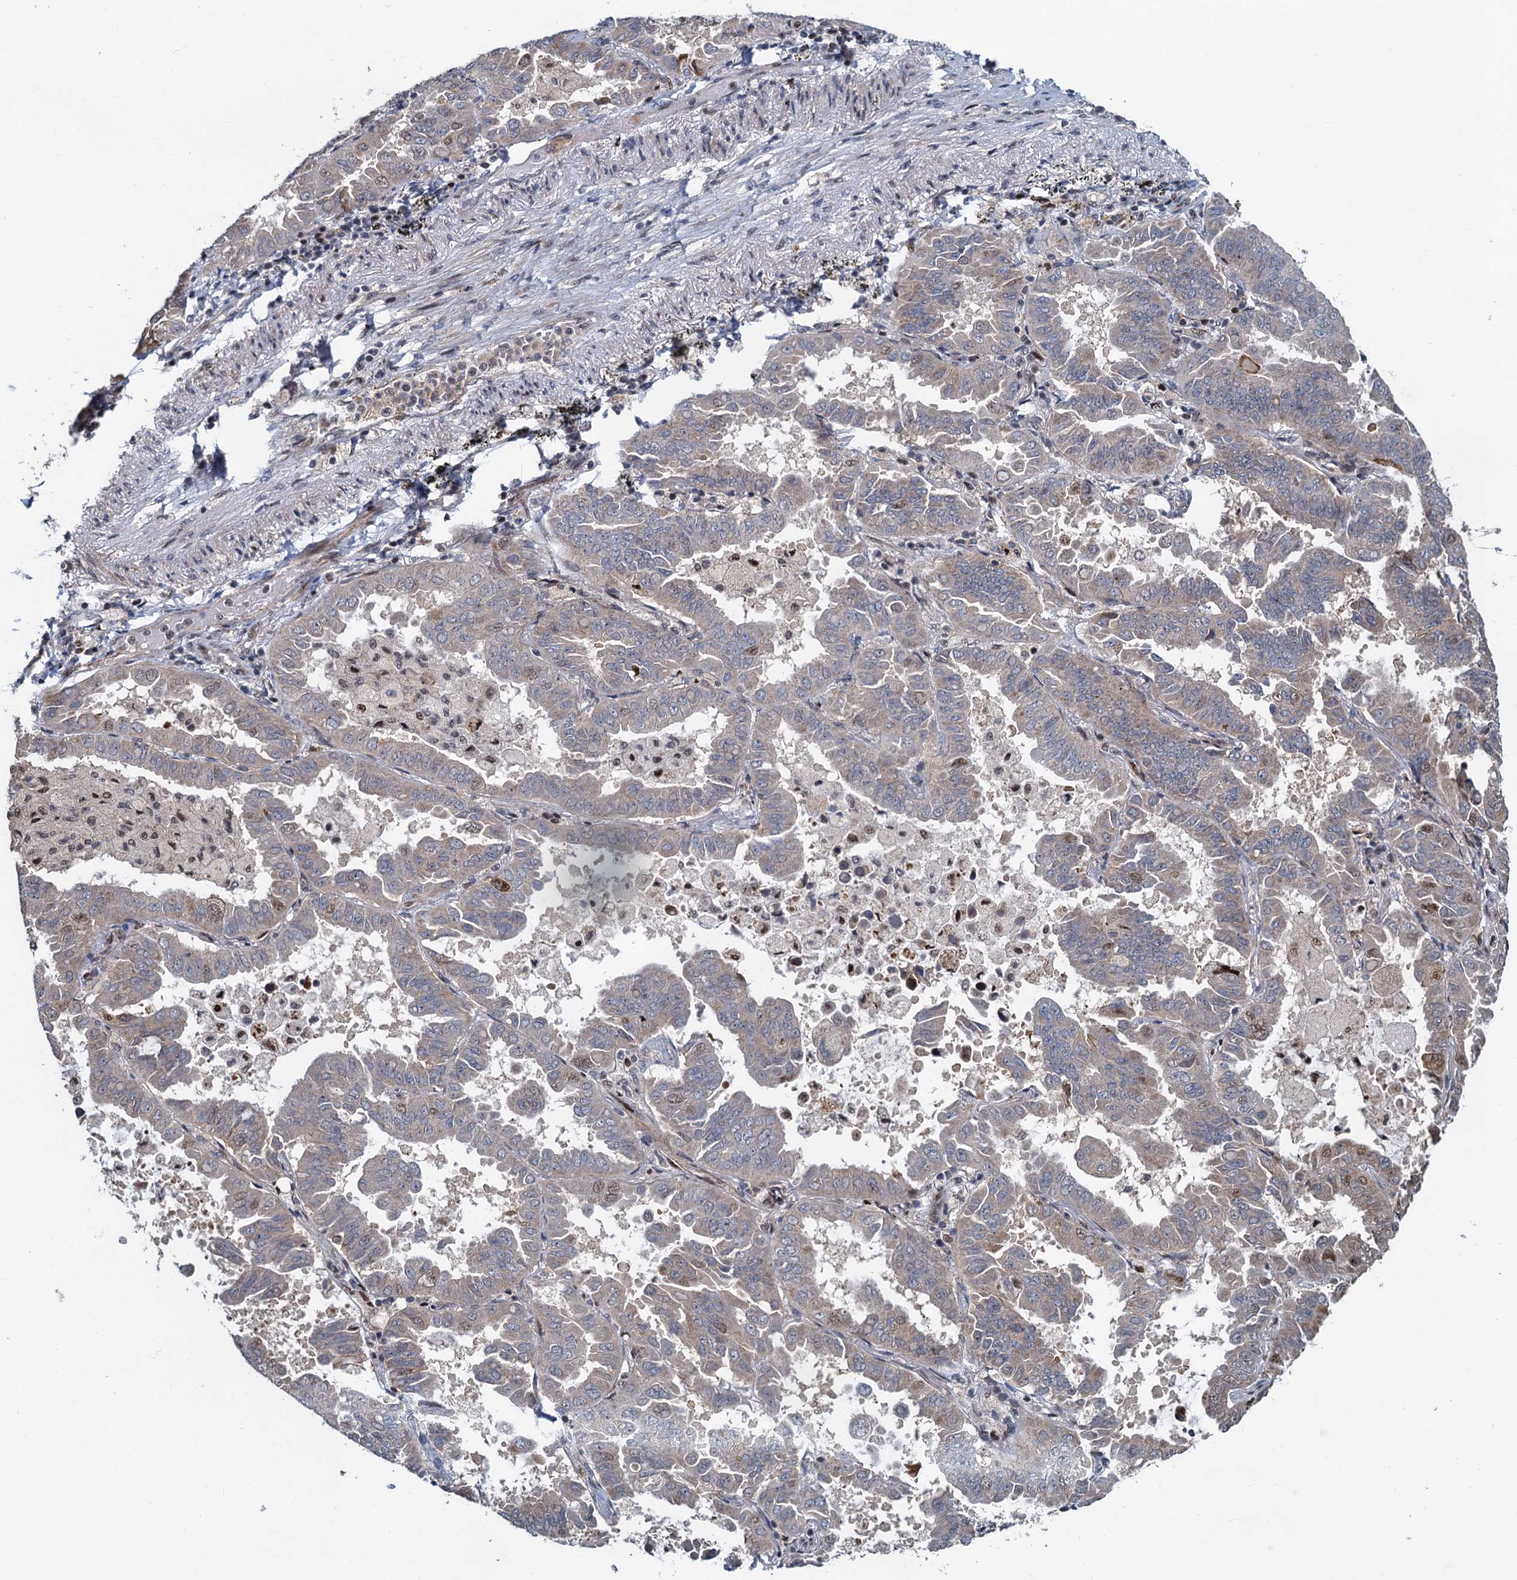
{"staining": {"intensity": "moderate", "quantity": "<25%", "location": "nuclear"}, "tissue": "lung cancer", "cell_type": "Tumor cells", "image_type": "cancer", "snomed": [{"axis": "morphology", "description": "Adenocarcinoma, NOS"}, {"axis": "topography", "description": "Lung"}], "caption": "DAB (3,3'-diaminobenzidine) immunohistochemical staining of lung cancer (adenocarcinoma) displays moderate nuclear protein positivity in about <25% of tumor cells. (Brightfield microscopy of DAB IHC at high magnification).", "gene": "ATOSA", "patient": {"sex": "male", "age": 64}}